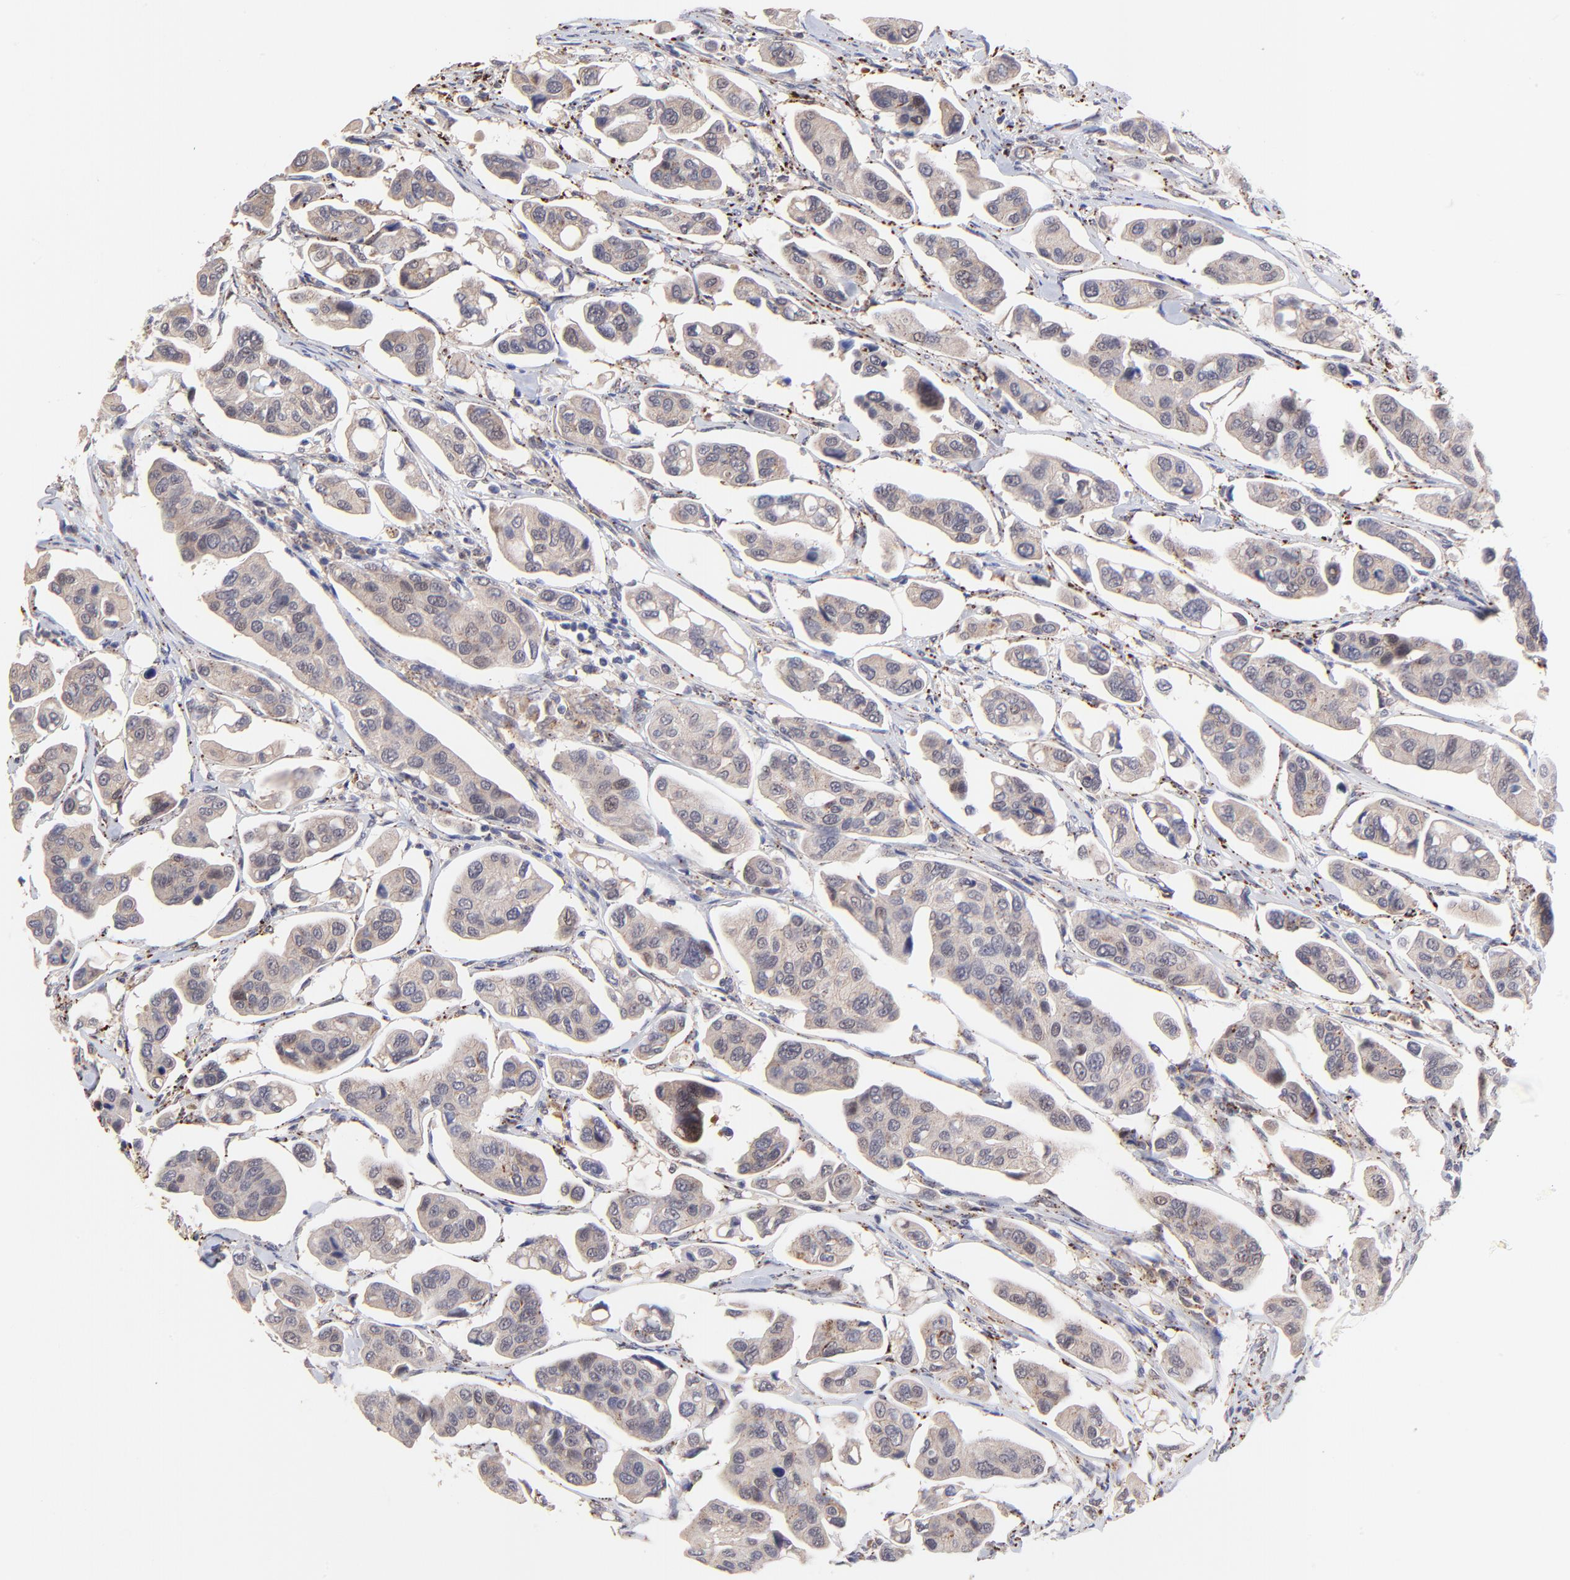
{"staining": {"intensity": "weak", "quantity": "<25%", "location": "cytoplasmic/membranous"}, "tissue": "urothelial cancer", "cell_type": "Tumor cells", "image_type": "cancer", "snomed": [{"axis": "morphology", "description": "Adenocarcinoma, NOS"}, {"axis": "topography", "description": "Urinary bladder"}], "caption": "Micrograph shows no protein staining in tumor cells of adenocarcinoma tissue.", "gene": "ZNF747", "patient": {"sex": "male", "age": 61}}